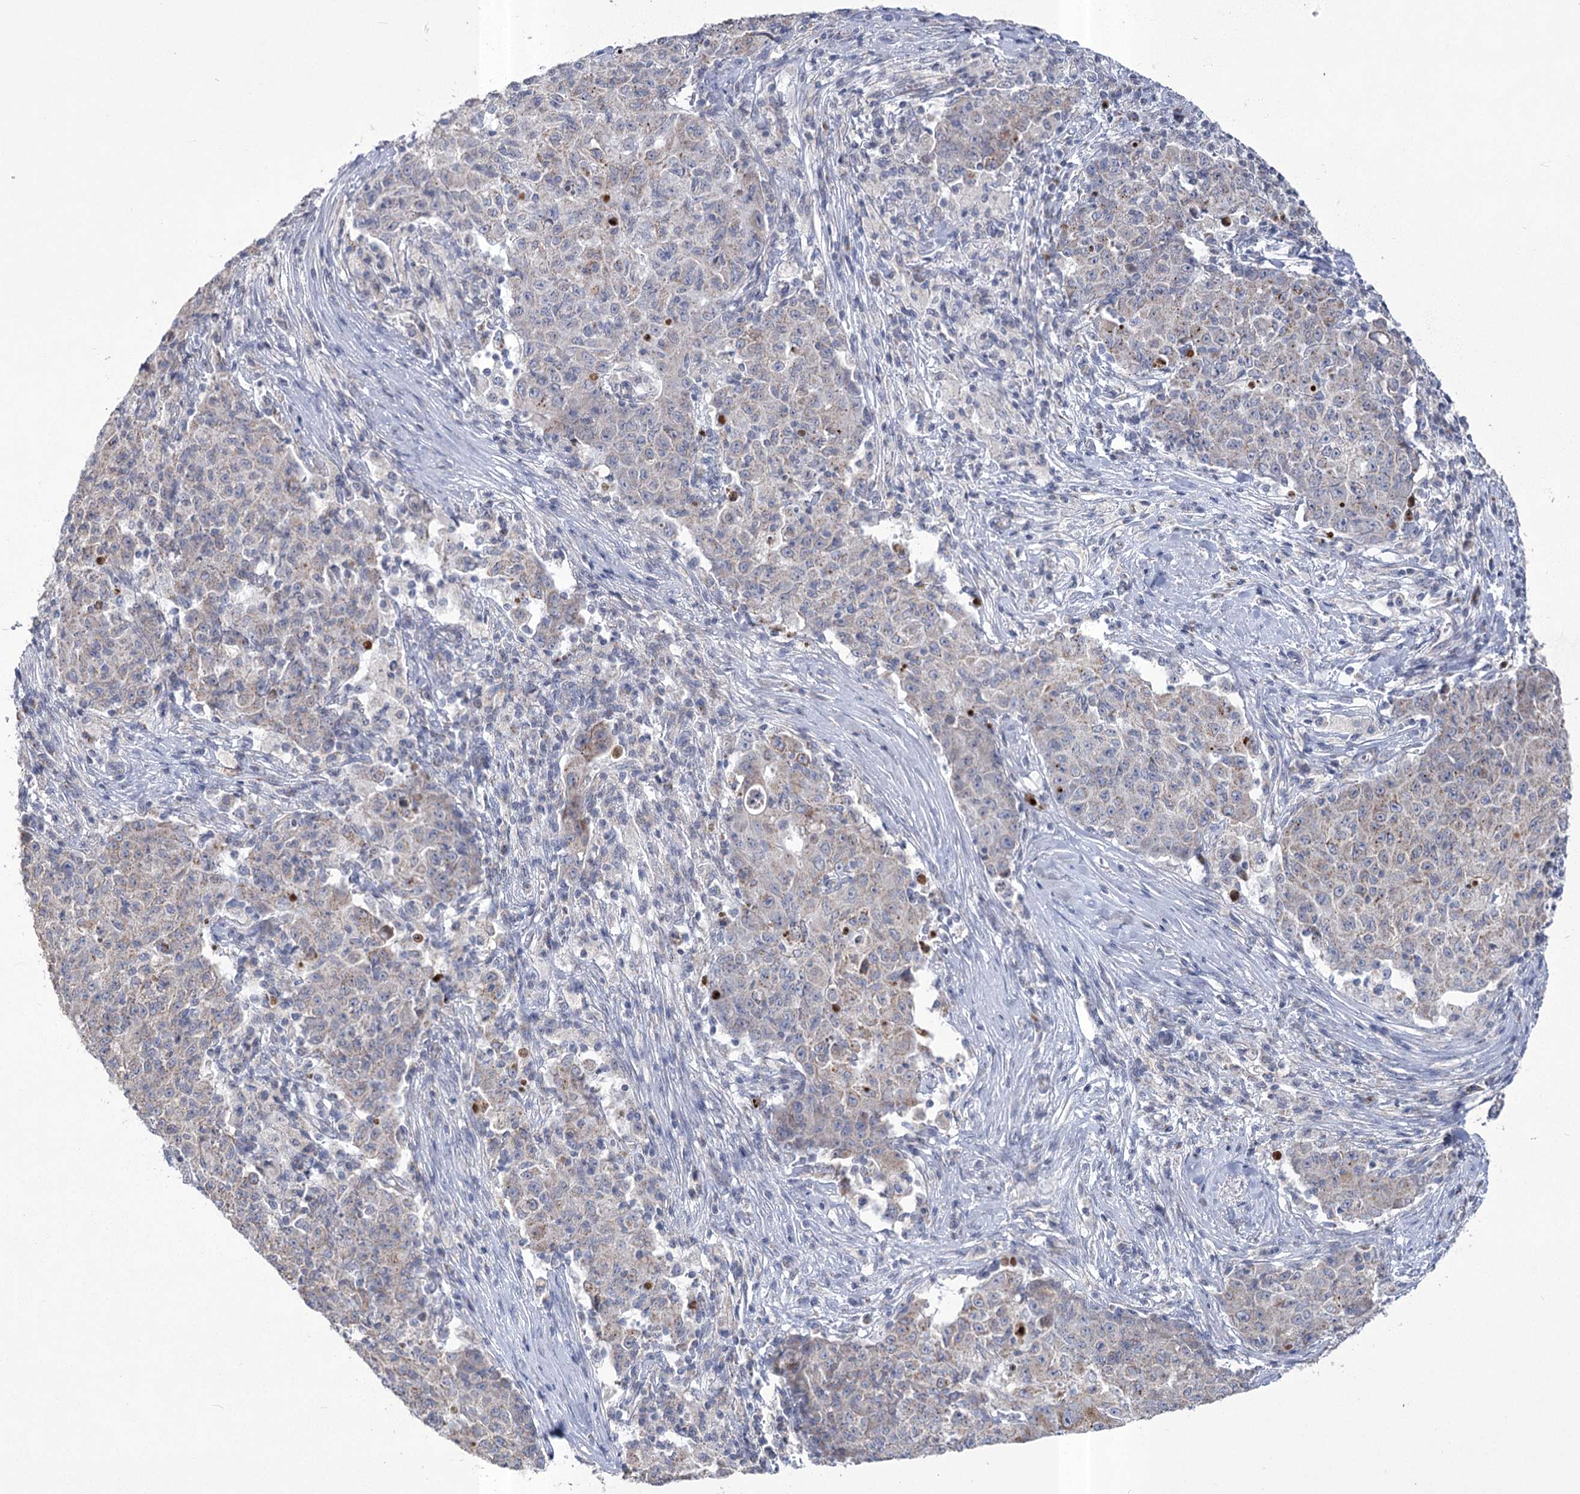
{"staining": {"intensity": "weak", "quantity": "<25%", "location": "cytoplasmic/membranous"}, "tissue": "ovarian cancer", "cell_type": "Tumor cells", "image_type": "cancer", "snomed": [{"axis": "morphology", "description": "Carcinoma, endometroid"}, {"axis": "topography", "description": "Ovary"}], "caption": "This is an IHC micrograph of ovarian endometroid carcinoma. There is no positivity in tumor cells.", "gene": "PDHB", "patient": {"sex": "female", "age": 42}}